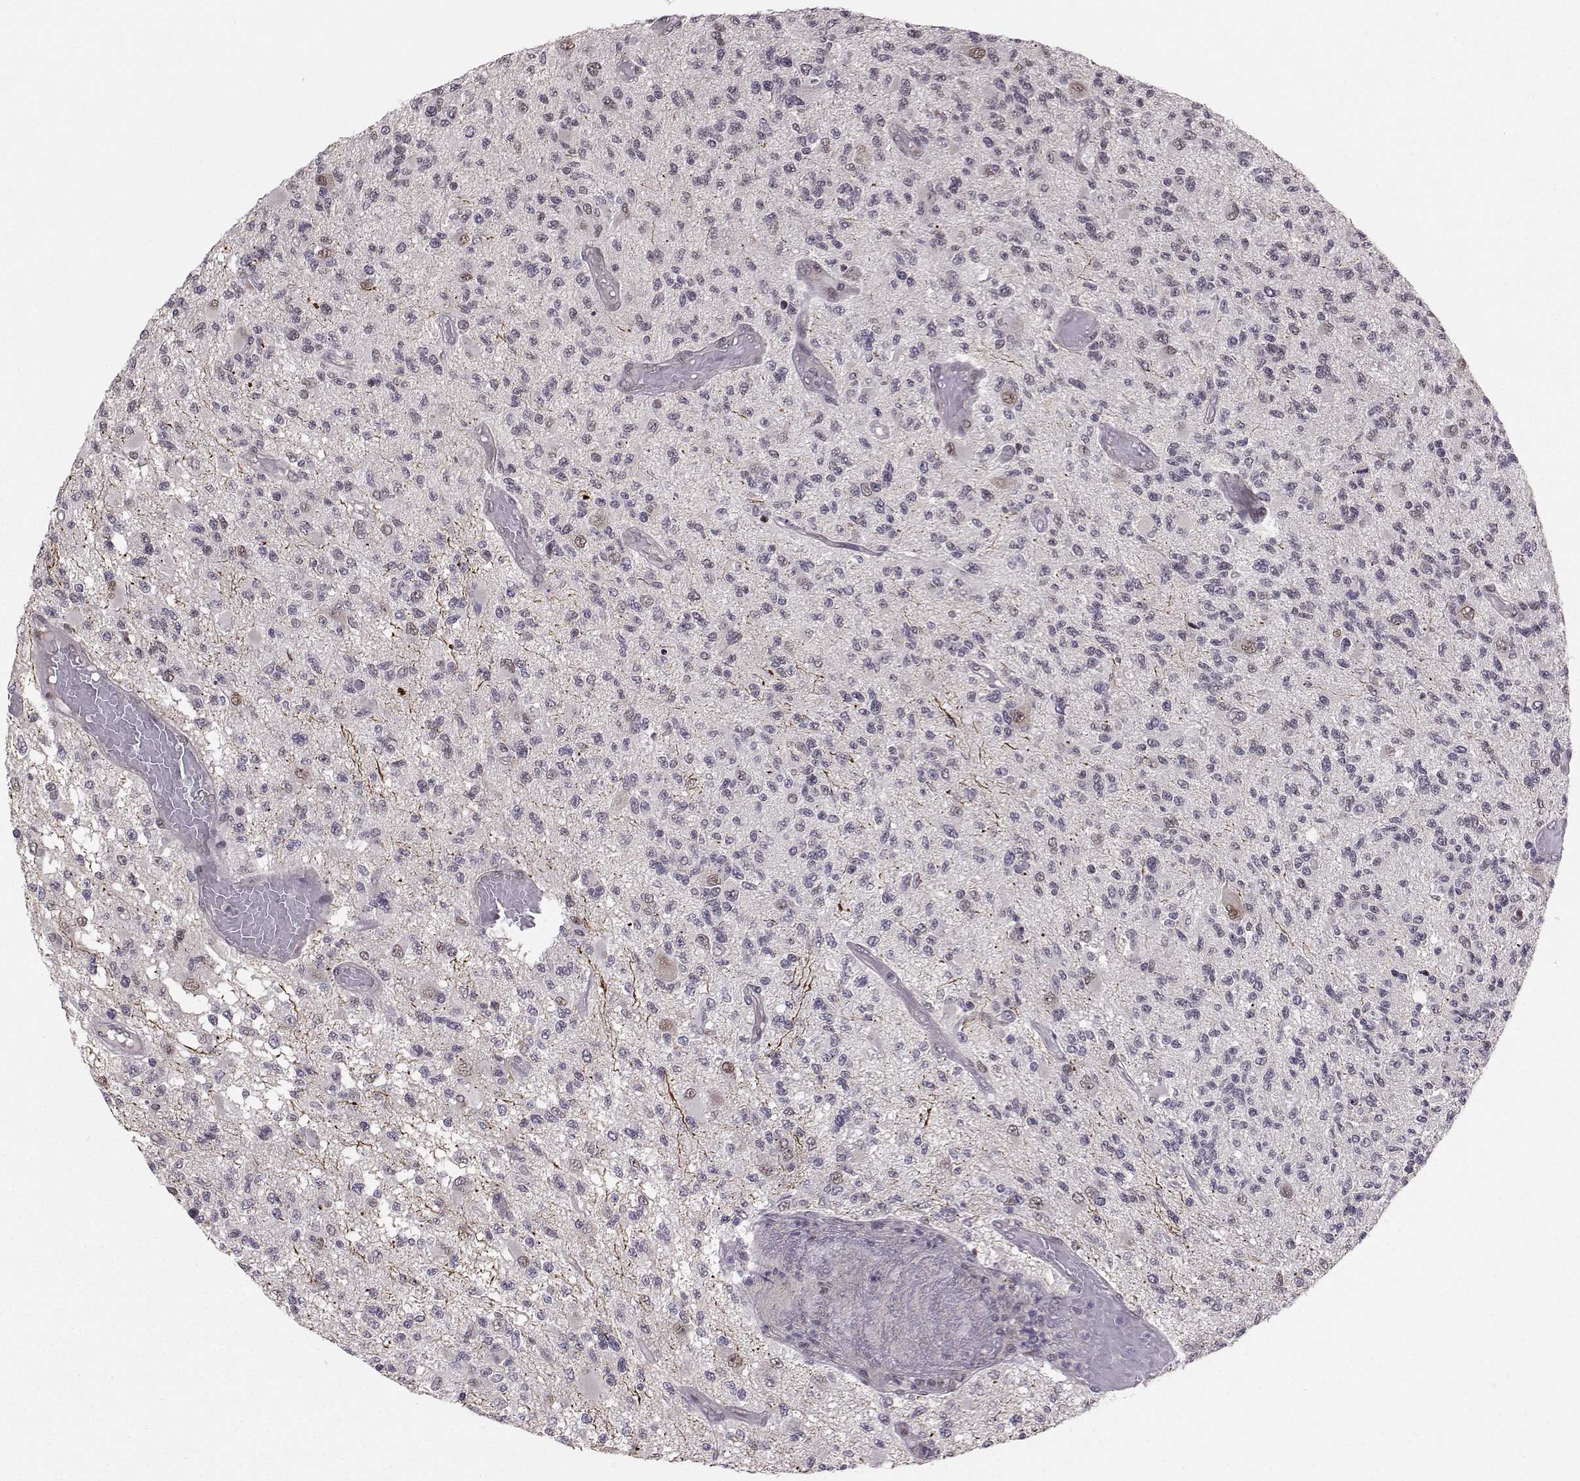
{"staining": {"intensity": "negative", "quantity": "none", "location": "none"}, "tissue": "glioma", "cell_type": "Tumor cells", "image_type": "cancer", "snomed": [{"axis": "morphology", "description": "Glioma, malignant, High grade"}, {"axis": "topography", "description": "Brain"}], "caption": "Malignant glioma (high-grade) was stained to show a protein in brown. There is no significant positivity in tumor cells.", "gene": "PKP2", "patient": {"sex": "female", "age": 63}}